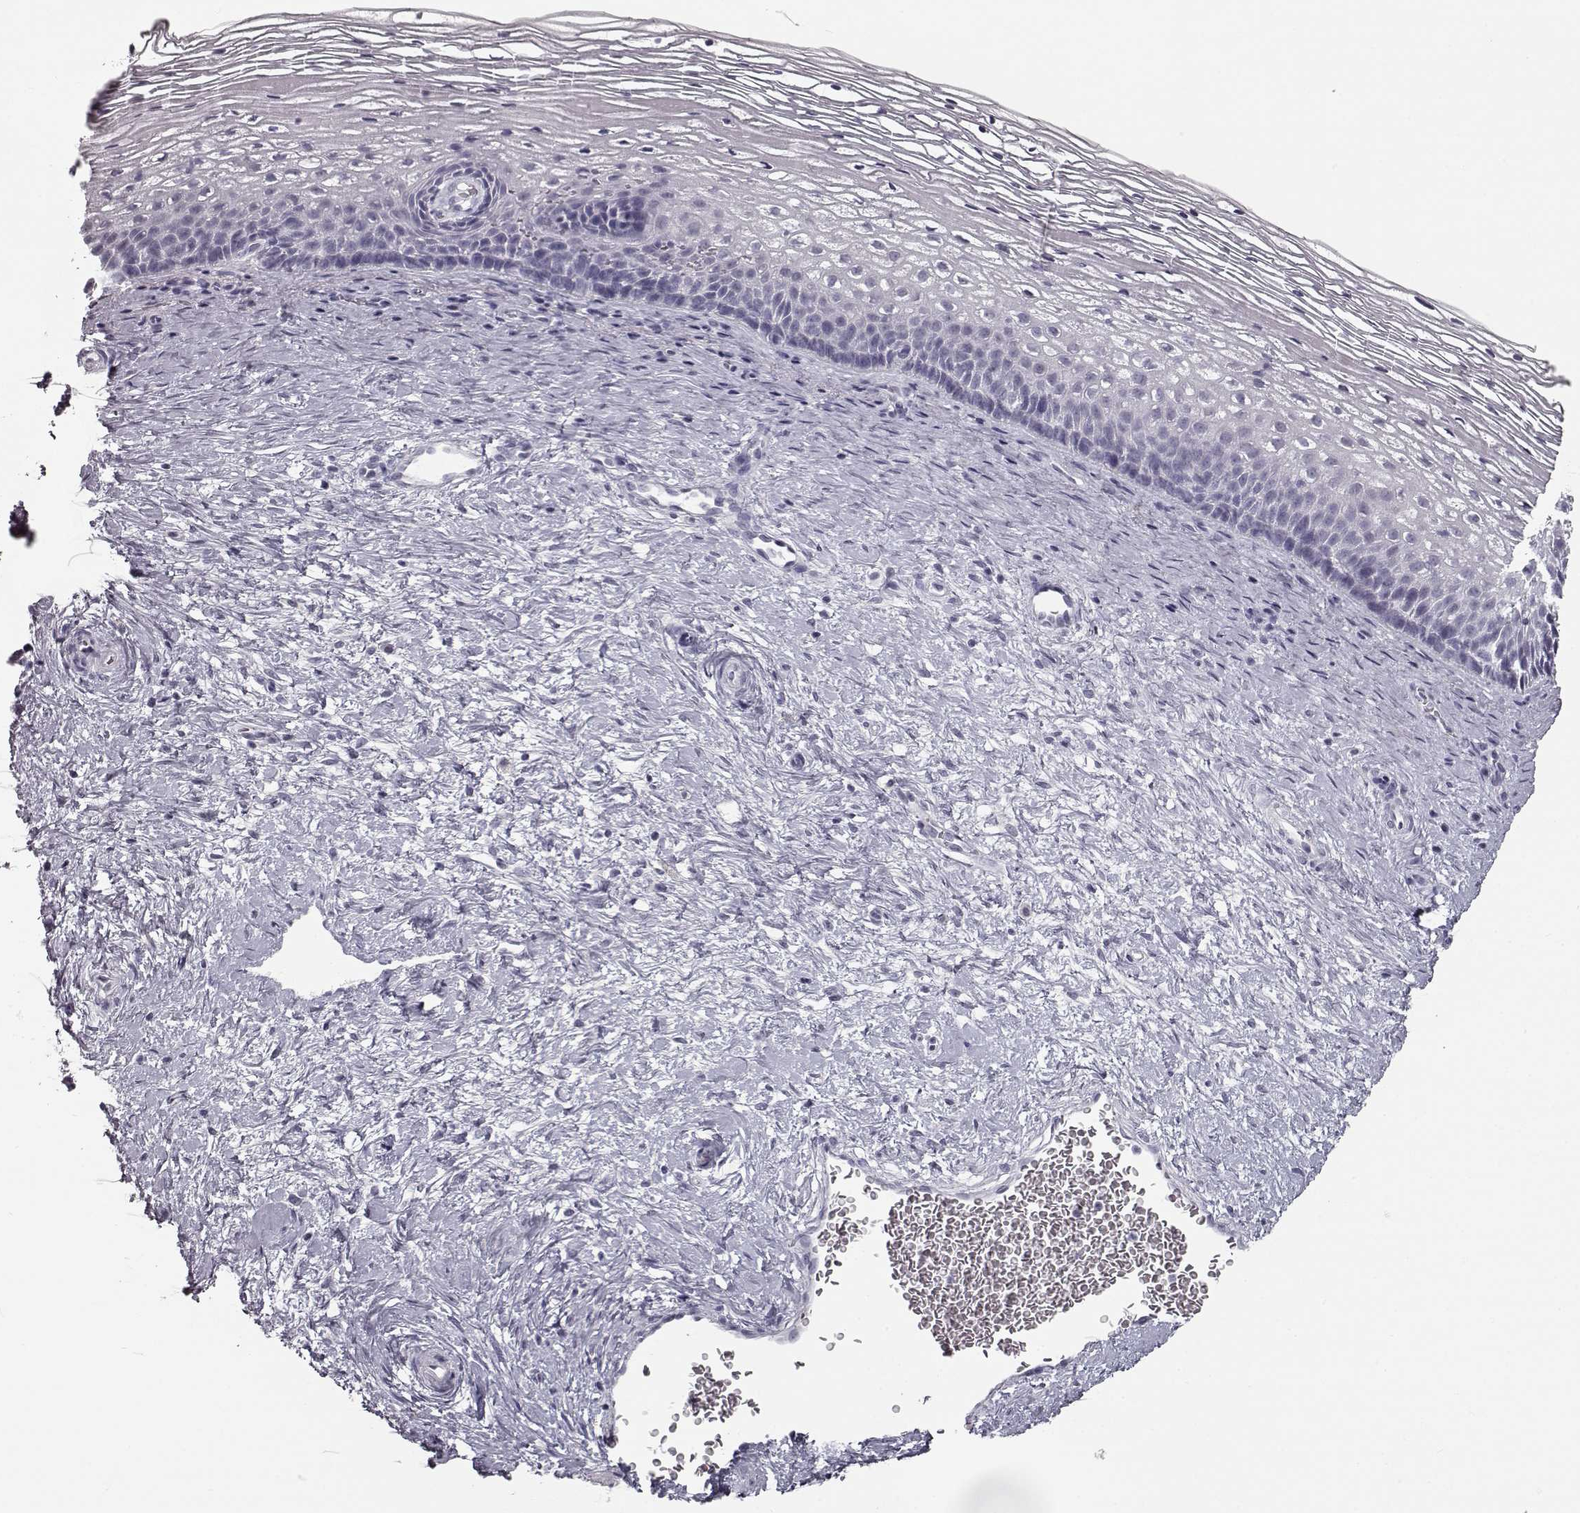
{"staining": {"intensity": "negative", "quantity": "none", "location": "none"}, "tissue": "cervix", "cell_type": "Glandular cells", "image_type": "normal", "snomed": [{"axis": "morphology", "description": "Normal tissue, NOS"}, {"axis": "topography", "description": "Cervix"}], "caption": "Protein analysis of normal cervix shows no significant expression in glandular cells.", "gene": "SEMG2", "patient": {"sex": "female", "age": 34}}